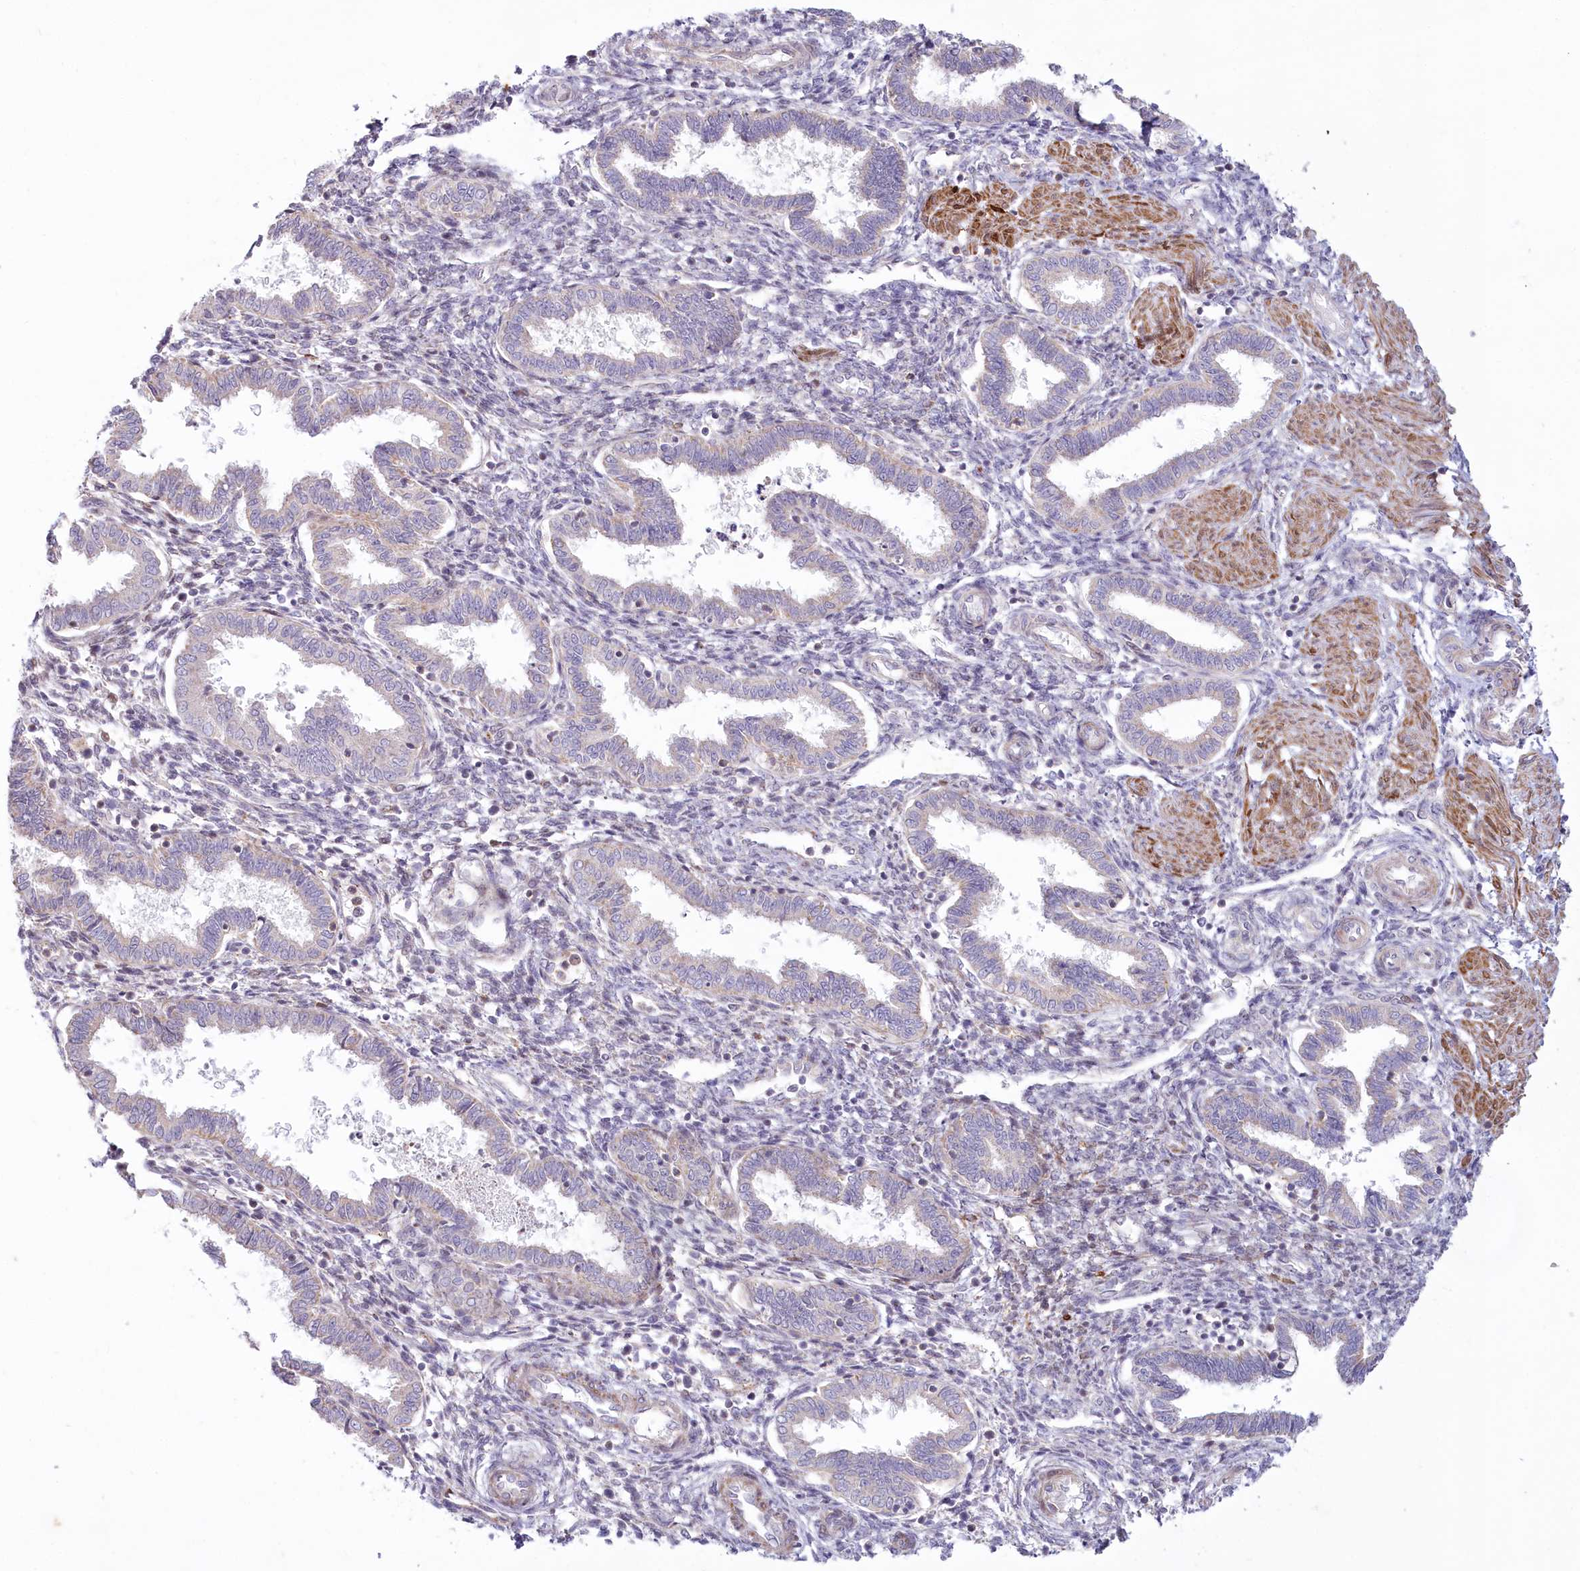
{"staining": {"intensity": "strong", "quantity": "<25%", "location": "cytoplasmic/membranous"}, "tissue": "endometrium", "cell_type": "Cells in endometrial stroma", "image_type": "normal", "snomed": [{"axis": "morphology", "description": "Normal tissue, NOS"}, {"axis": "topography", "description": "Endometrium"}], "caption": "High-magnification brightfield microscopy of normal endometrium stained with DAB (brown) and counterstained with hematoxylin (blue). cells in endometrial stroma exhibit strong cytoplasmic/membranous expression is appreciated in about<25% of cells.", "gene": "MTG1", "patient": {"sex": "female", "age": 33}}